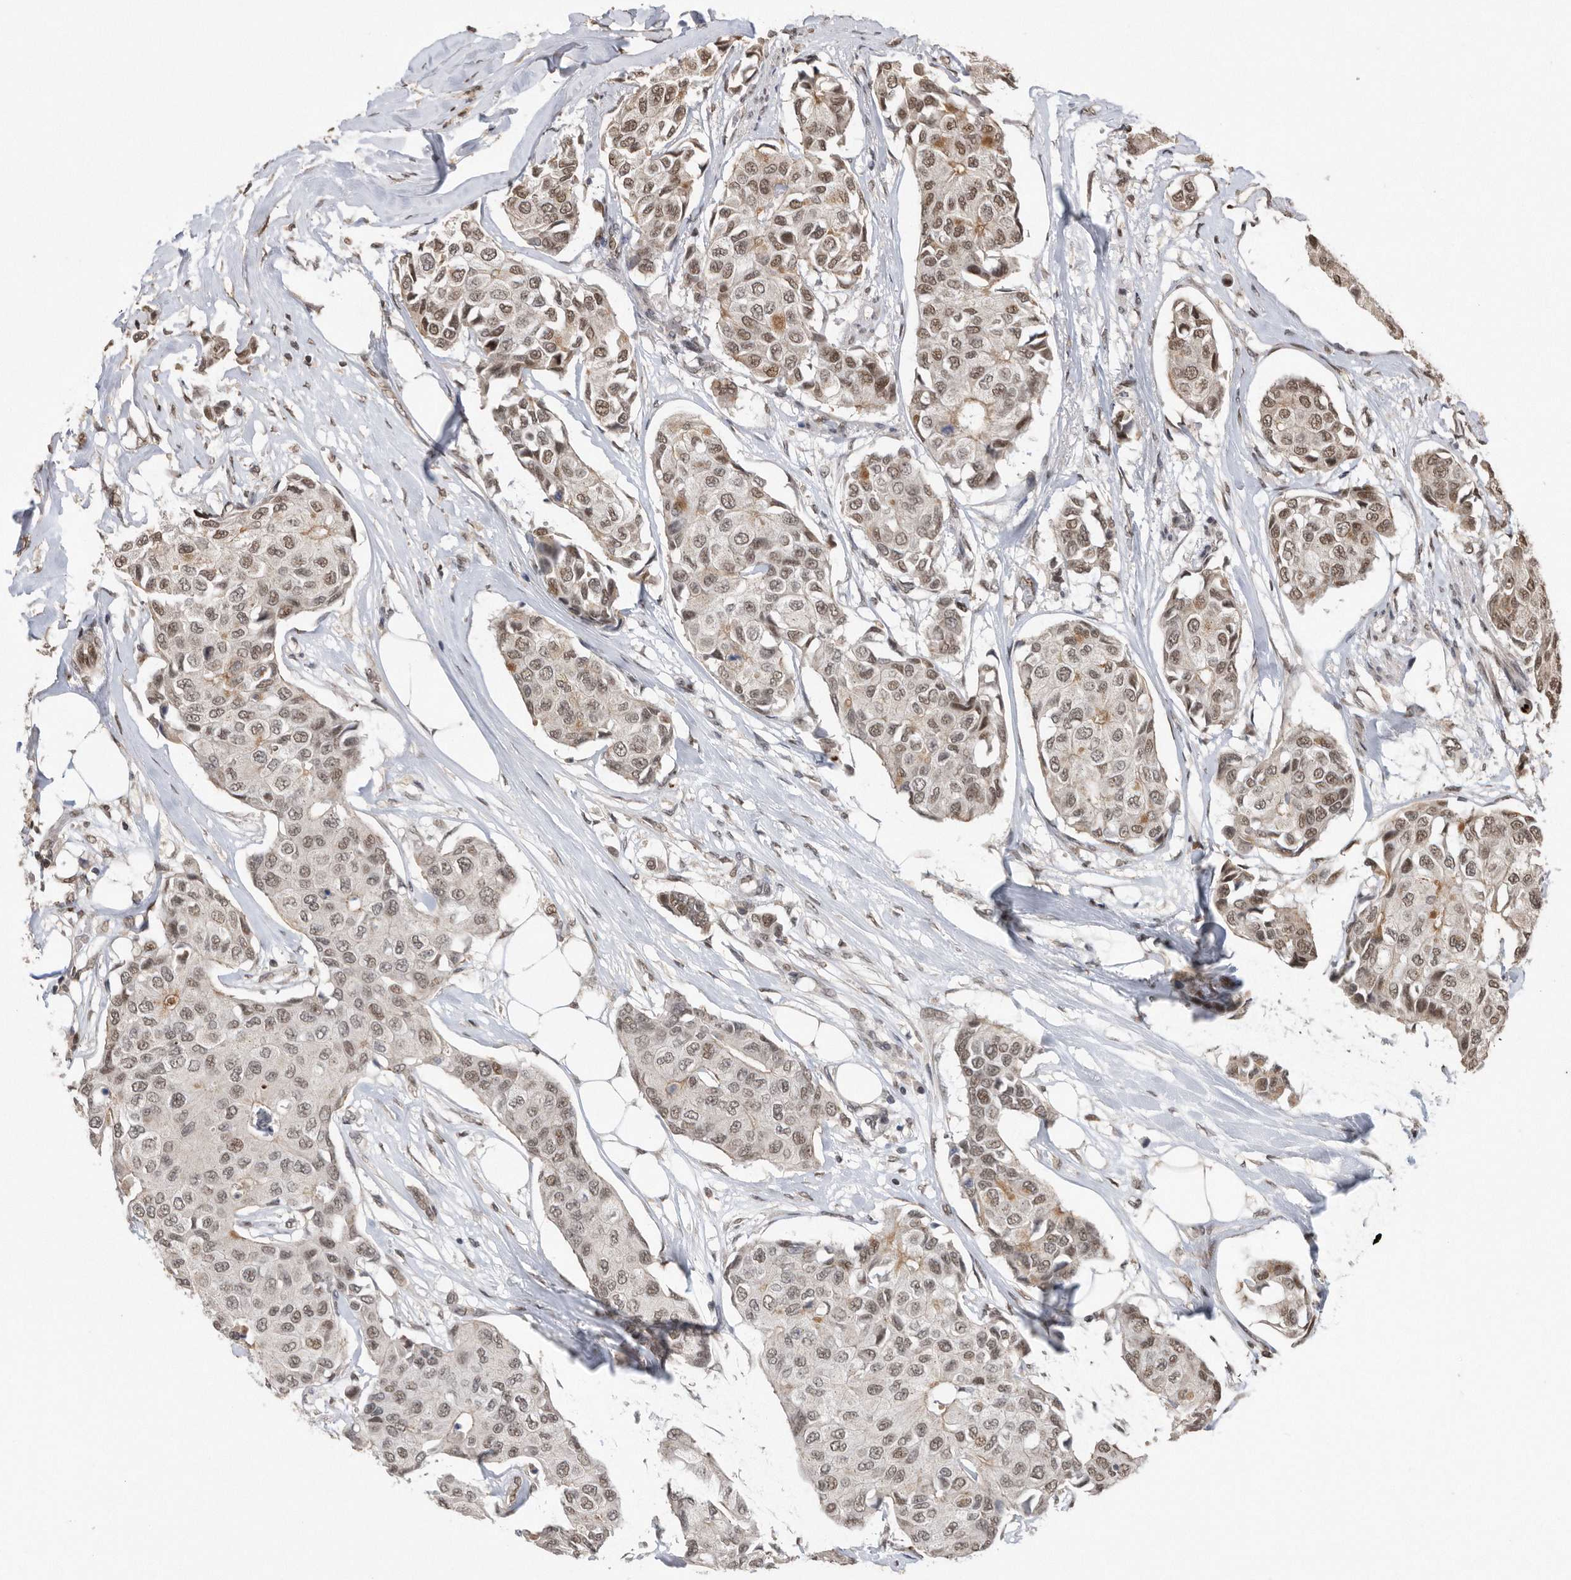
{"staining": {"intensity": "moderate", "quantity": ">75%", "location": "nuclear"}, "tissue": "breast cancer", "cell_type": "Tumor cells", "image_type": "cancer", "snomed": [{"axis": "morphology", "description": "Duct carcinoma"}, {"axis": "topography", "description": "Breast"}], "caption": "Approximately >75% of tumor cells in breast cancer show moderate nuclear protein positivity as visualized by brown immunohistochemical staining.", "gene": "TDRD3", "patient": {"sex": "female", "age": 80}}